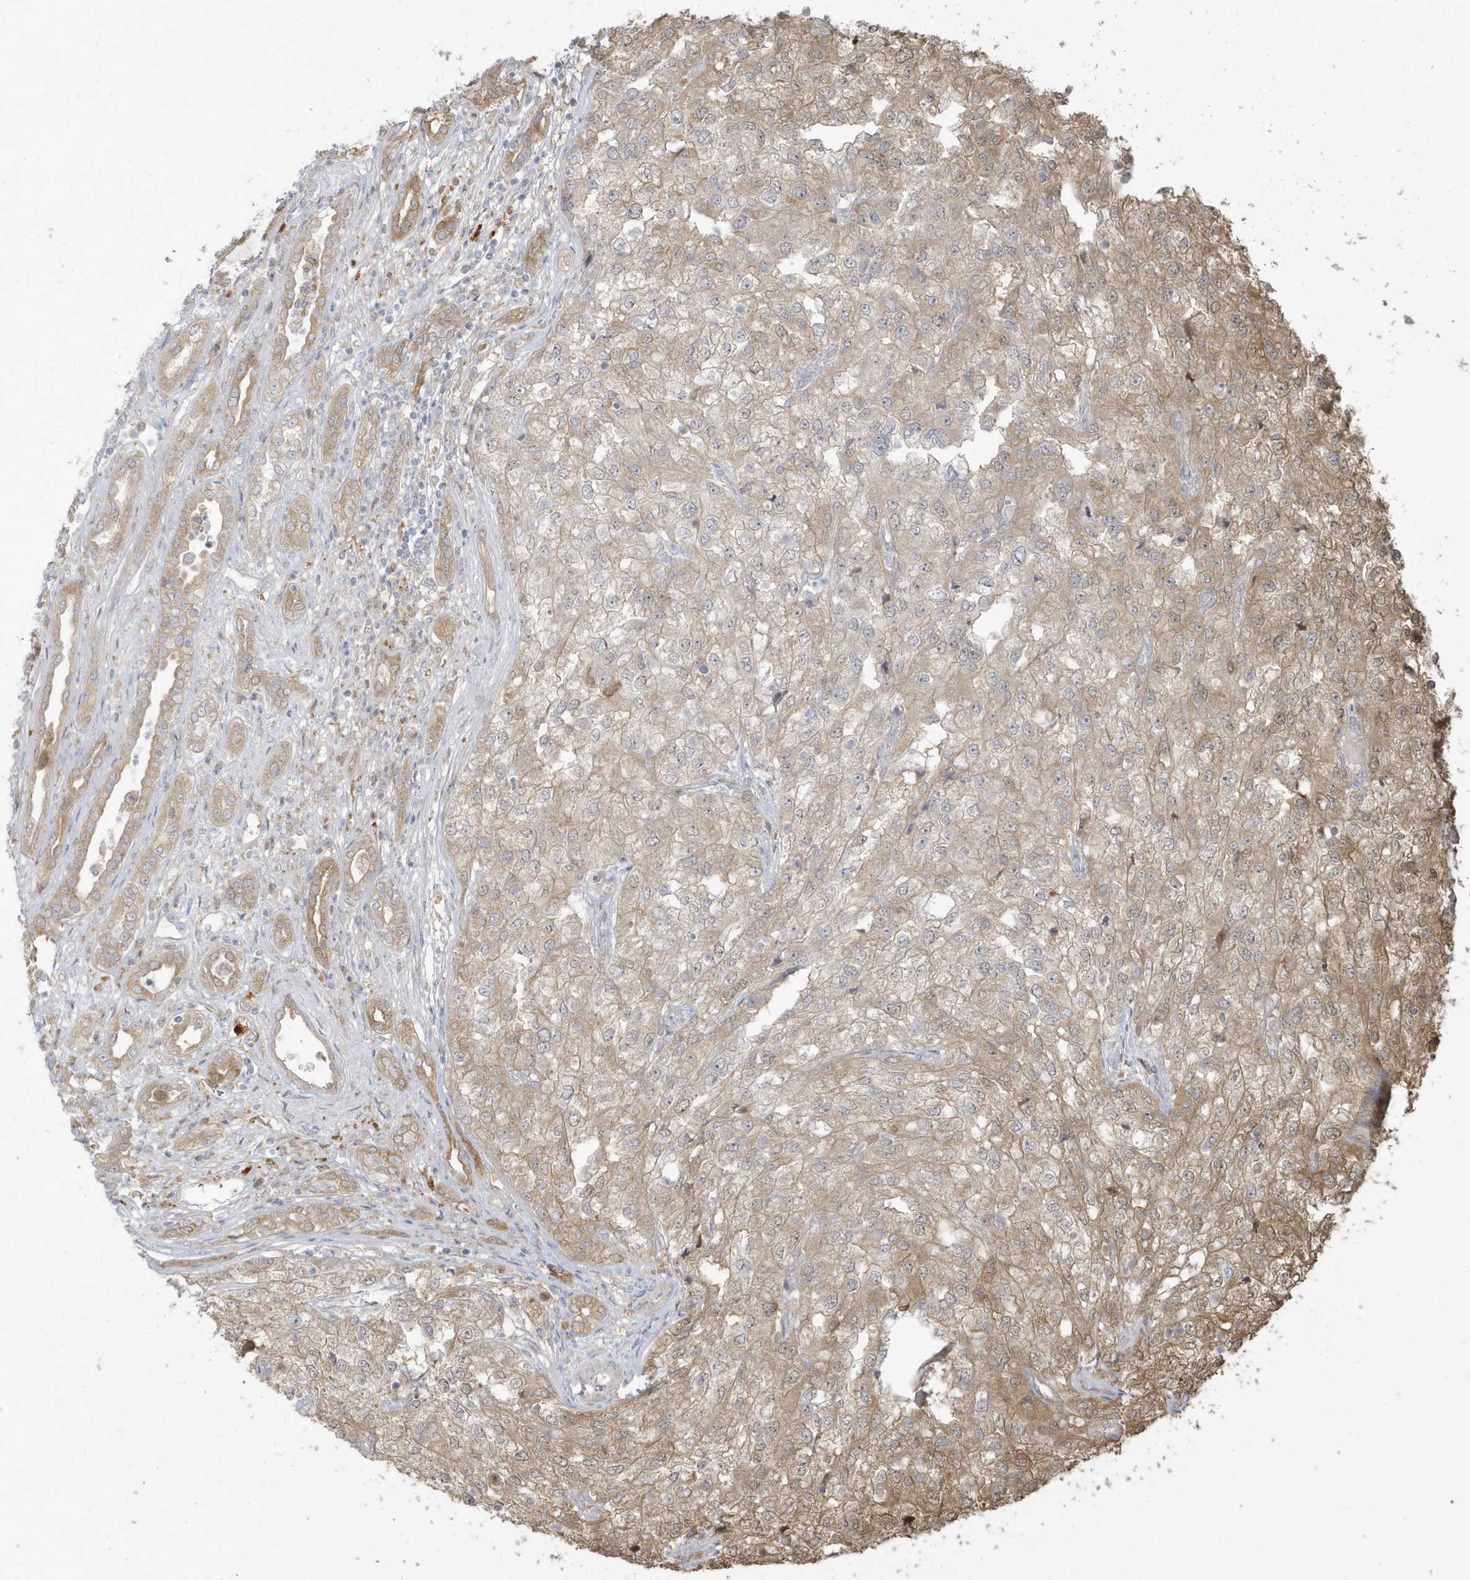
{"staining": {"intensity": "moderate", "quantity": "25%-75%", "location": "cytoplasmic/membranous"}, "tissue": "renal cancer", "cell_type": "Tumor cells", "image_type": "cancer", "snomed": [{"axis": "morphology", "description": "Adenocarcinoma, NOS"}, {"axis": "topography", "description": "Kidney"}], "caption": "Tumor cells exhibit medium levels of moderate cytoplasmic/membranous staining in about 25%-75% of cells in renal cancer.", "gene": "HNMT", "patient": {"sex": "female", "age": 54}}